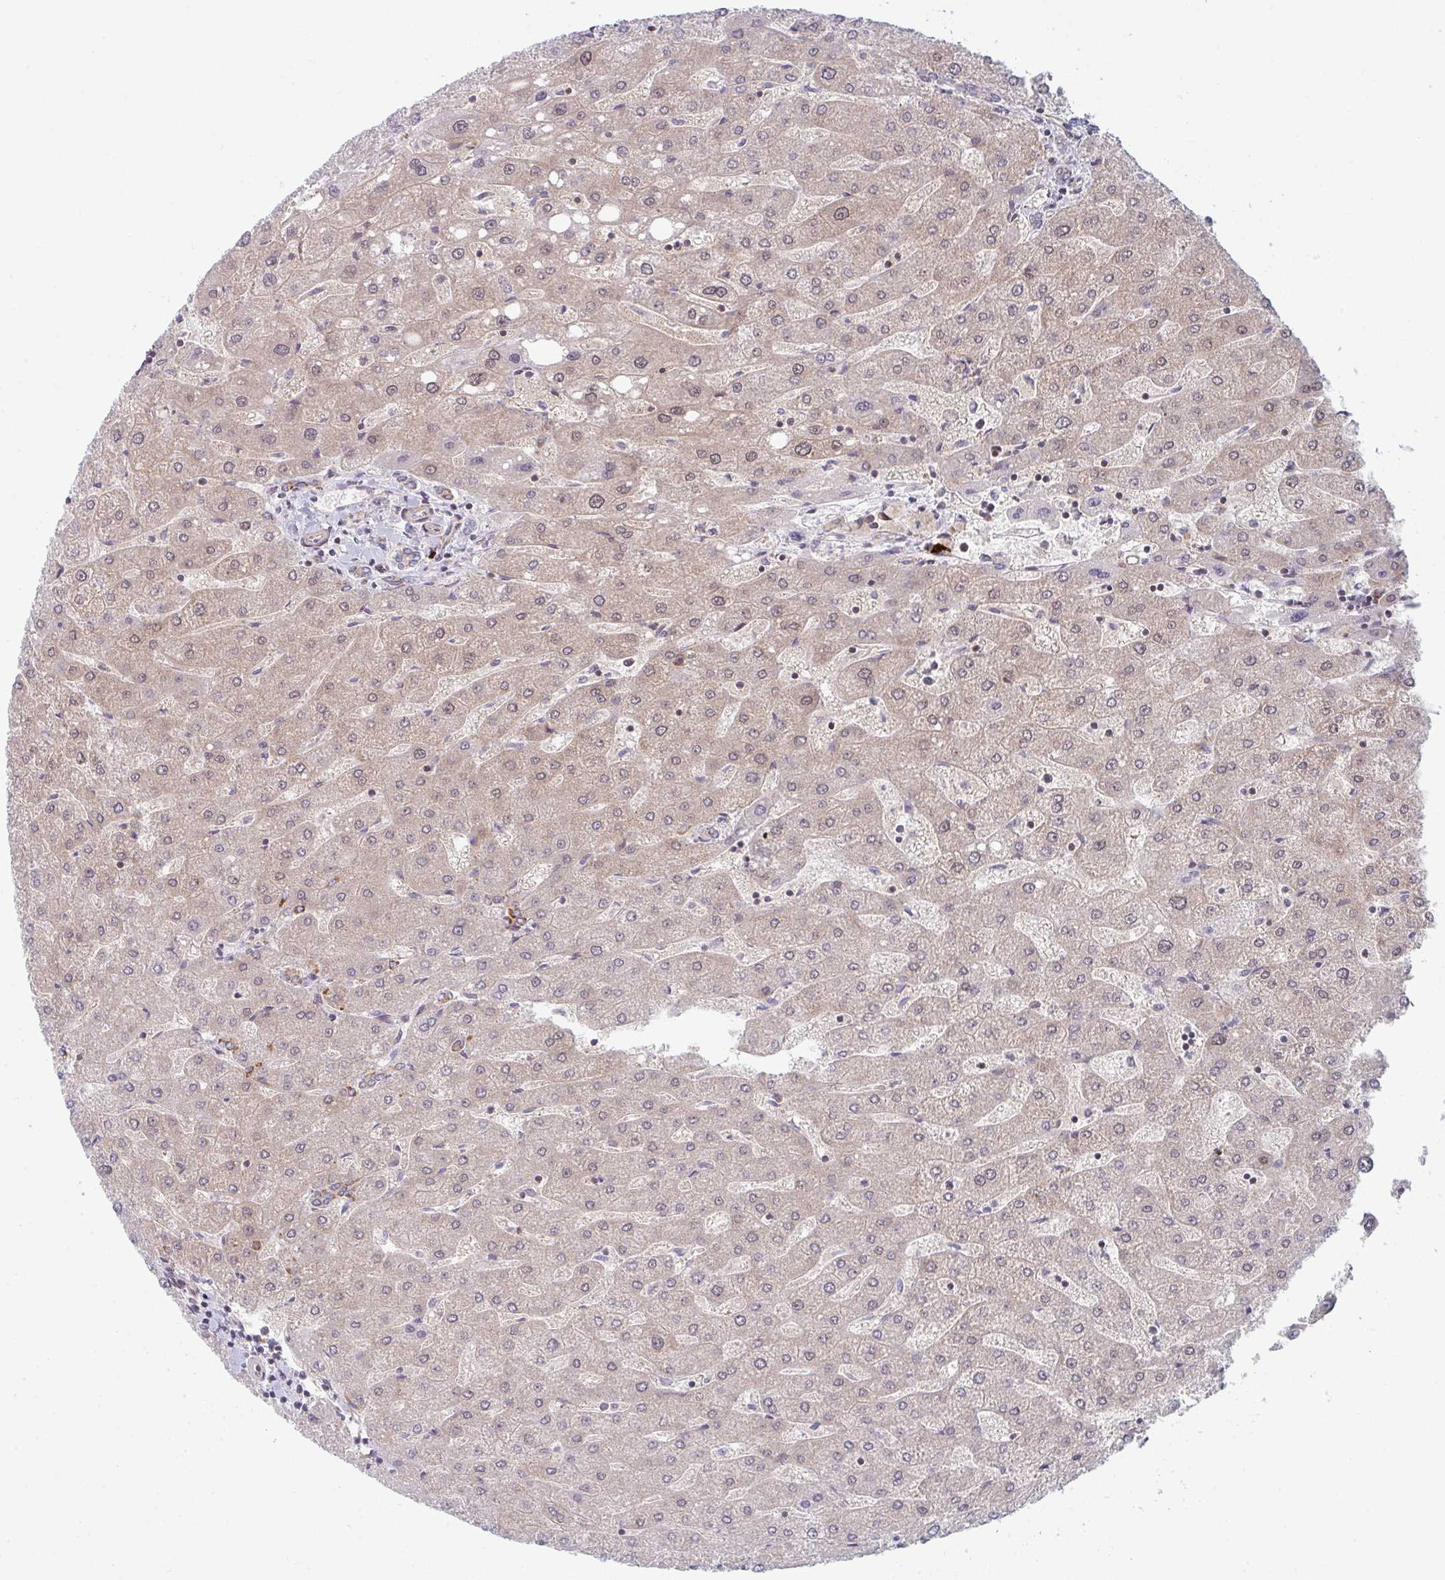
{"staining": {"intensity": "negative", "quantity": "none", "location": "none"}, "tissue": "liver", "cell_type": "Cholangiocytes", "image_type": "normal", "snomed": [{"axis": "morphology", "description": "Normal tissue, NOS"}, {"axis": "topography", "description": "Liver"}], "caption": "An image of liver stained for a protein shows no brown staining in cholangiocytes. Brightfield microscopy of IHC stained with DAB (3,3'-diaminobenzidine) (brown) and hematoxylin (blue), captured at high magnification.", "gene": "PRKCH", "patient": {"sex": "male", "age": 67}}